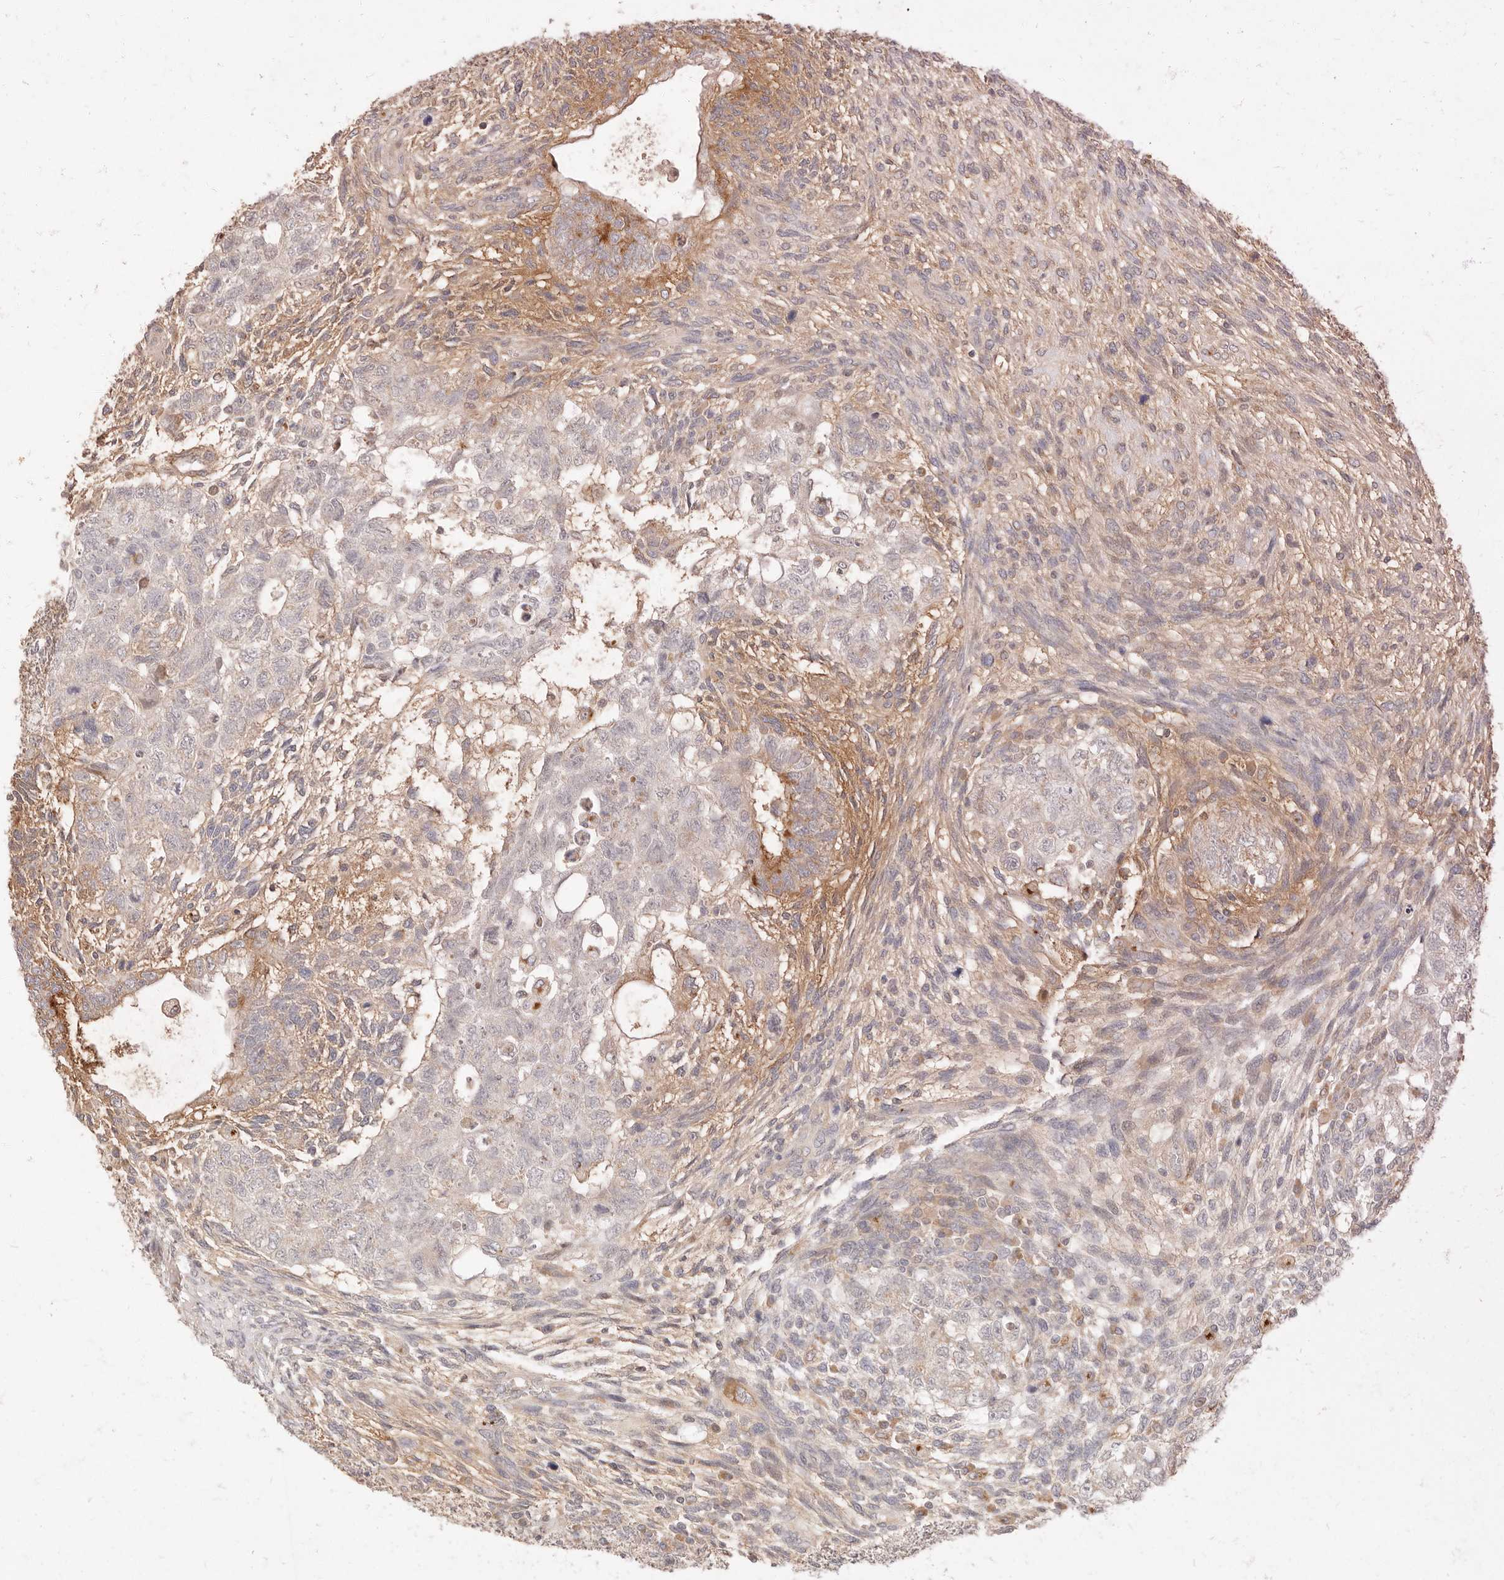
{"staining": {"intensity": "negative", "quantity": "none", "location": "none"}, "tissue": "testis cancer", "cell_type": "Tumor cells", "image_type": "cancer", "snomed": [{"axis": "morphology", "description": "Carcinoma, Embryonal, NOS"}, {"axis": "topography", "description": "Testis"}], "caption": "High magnification brightfield microscopy of testis cancer stained with DAB (brown) and counterstained with hematoxylin (blue): tumor cells show no significant staining.", "gene": "UBXN10", "patient": {"sex": "male", "age": 37}}